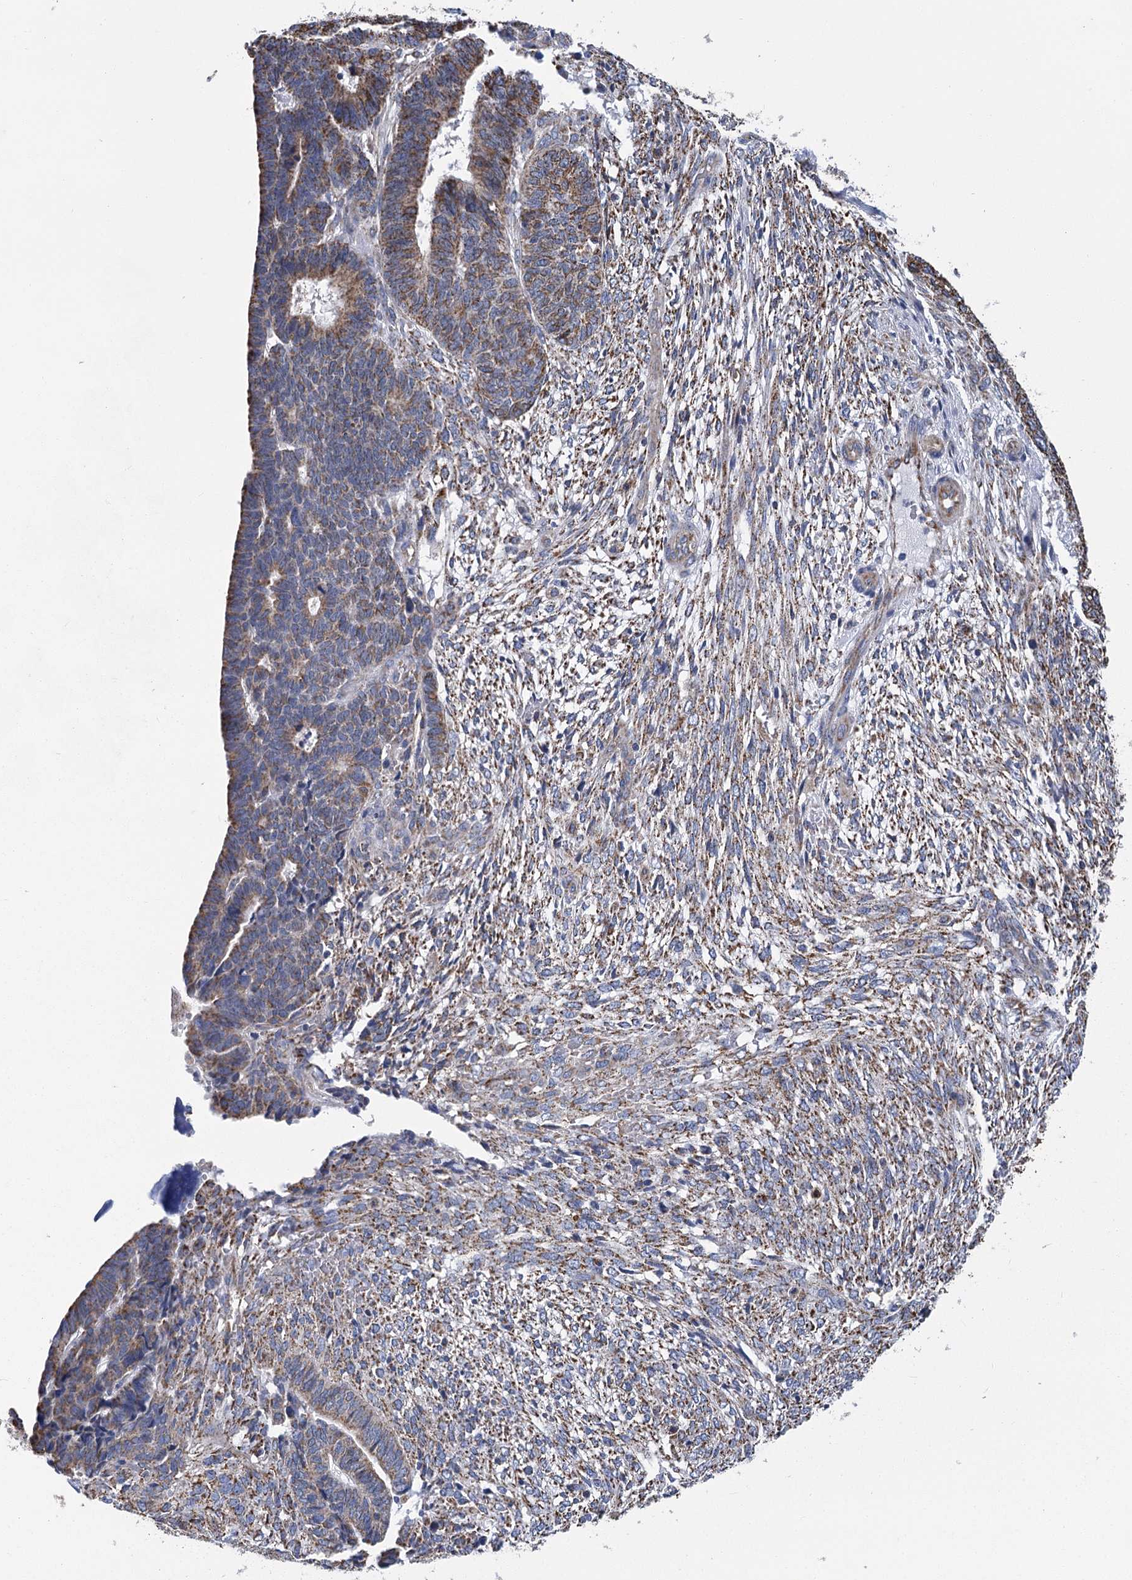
{"staining": {"intensity": "moderate", "quantity": ">75%", "location": "cytoplasmic/membranous"}, "tissue": "endometrial cancer", "cell_type": "Tumor cells", "image_type": "cancer", "snomed": [{"axis": "morphology", "description": "Adenocarcinoma, NOS"}, {"axis": "topography", "description": "Endometrium"}], "caption": "Protein staining of endometrial cancer (adenocarcinoma) tissue demonstrates moderate cytoplasmic/membranous positivity in about >75% of tumor cells. (Stains: DAB in brown, nuclei in blue, Microscopy: brightfield microscopy at high magnification).", "gene": "CCDC73", "patient": {"sex": "female", "age": 70}}